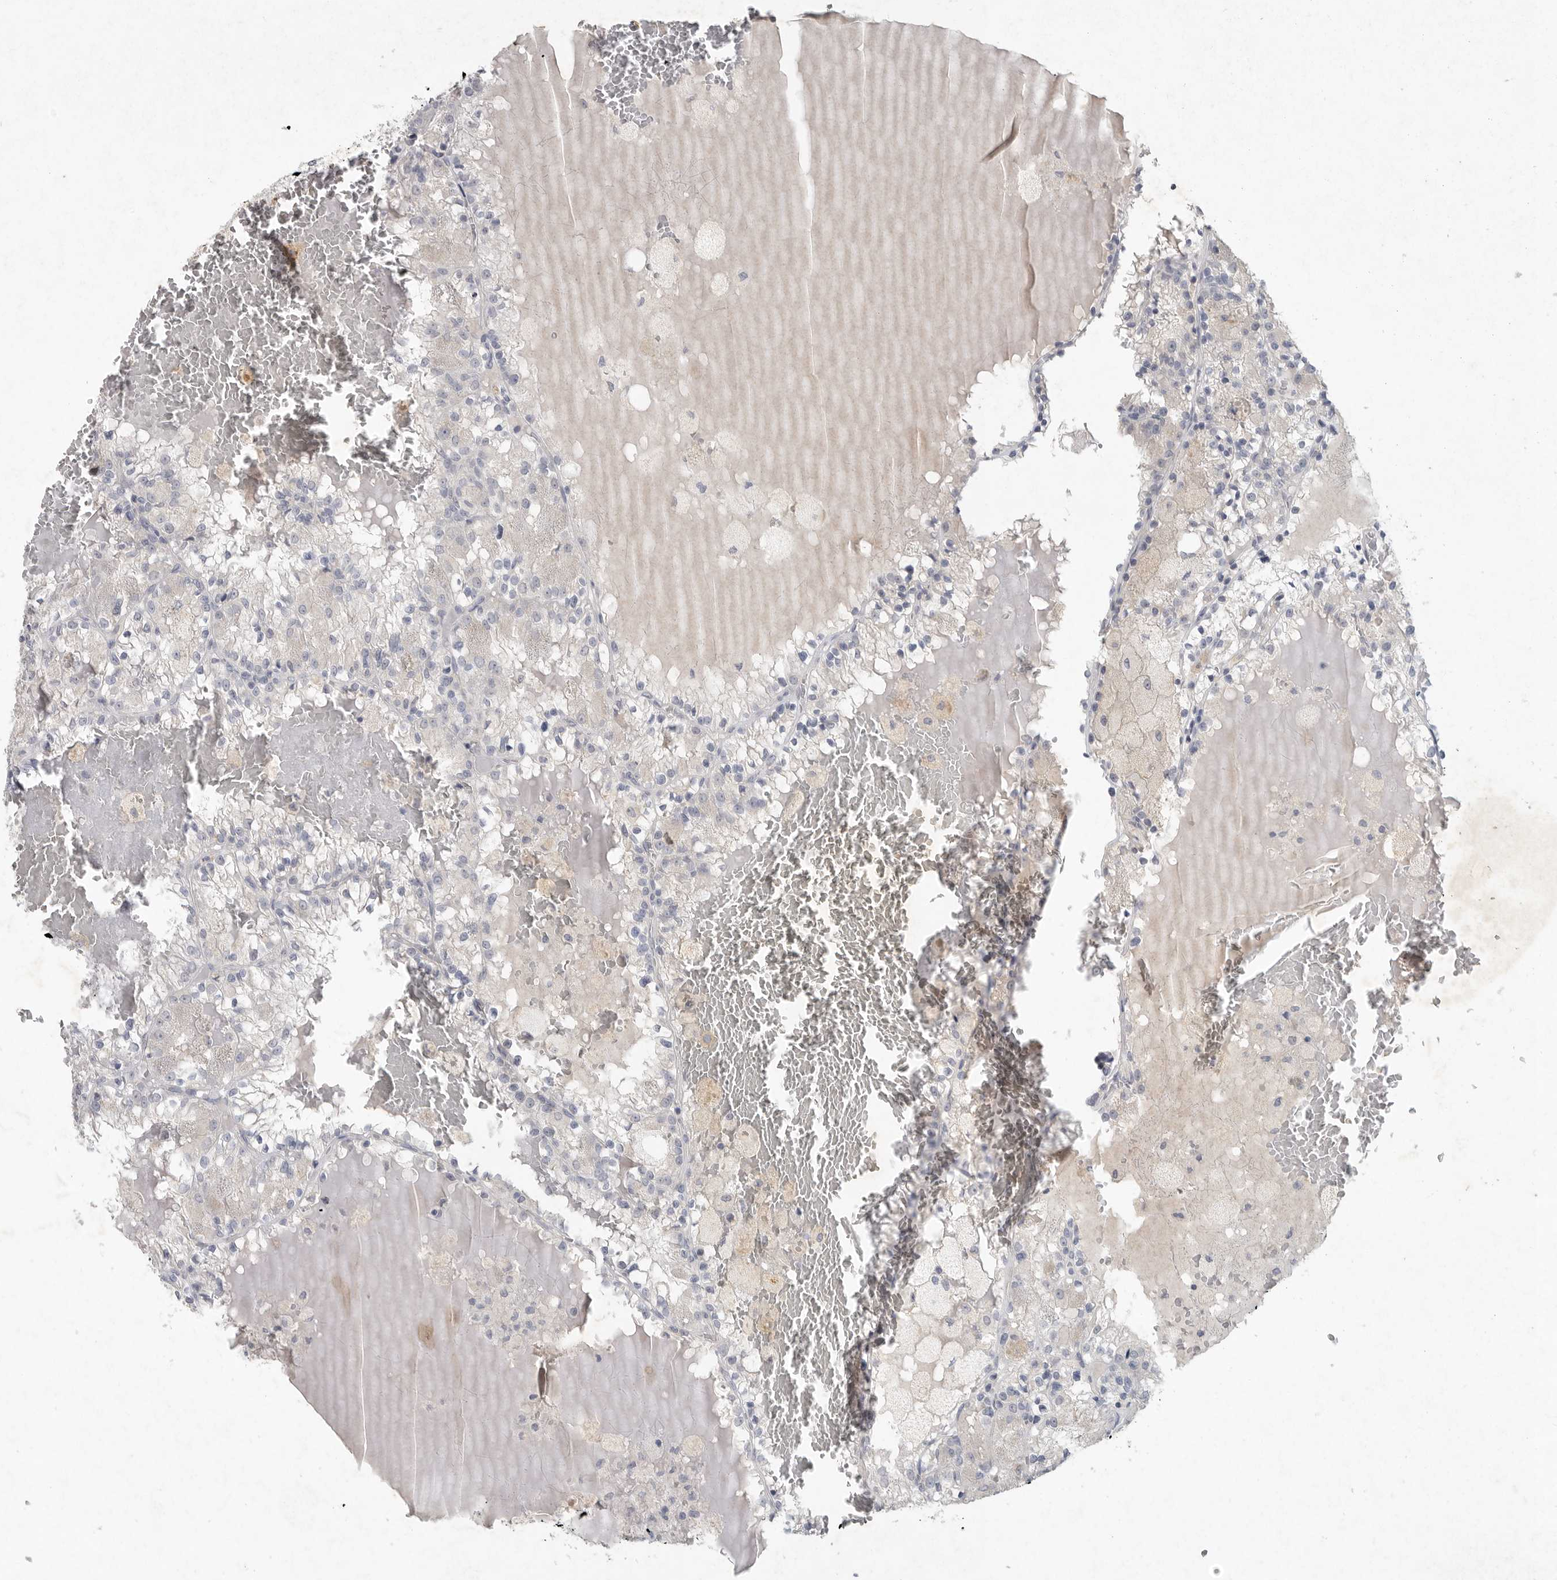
{"staining": {"intensity": "negative", "quantity": "none", "location": "none"}, "tissue": "renal cancer", "cell_type": "Tumor cells", "image_type": "cancer", "snomed": [{"axis": "morphology", "description": "Adenocarcinoma, NOS"}, {"axis": "topography", "description": "Kidney"}], "caption": "IHC of renal cancer demonstrates no expression in tumor cells.", "gene": "REG4", "patient": {"sex": "female", "age": 56}}